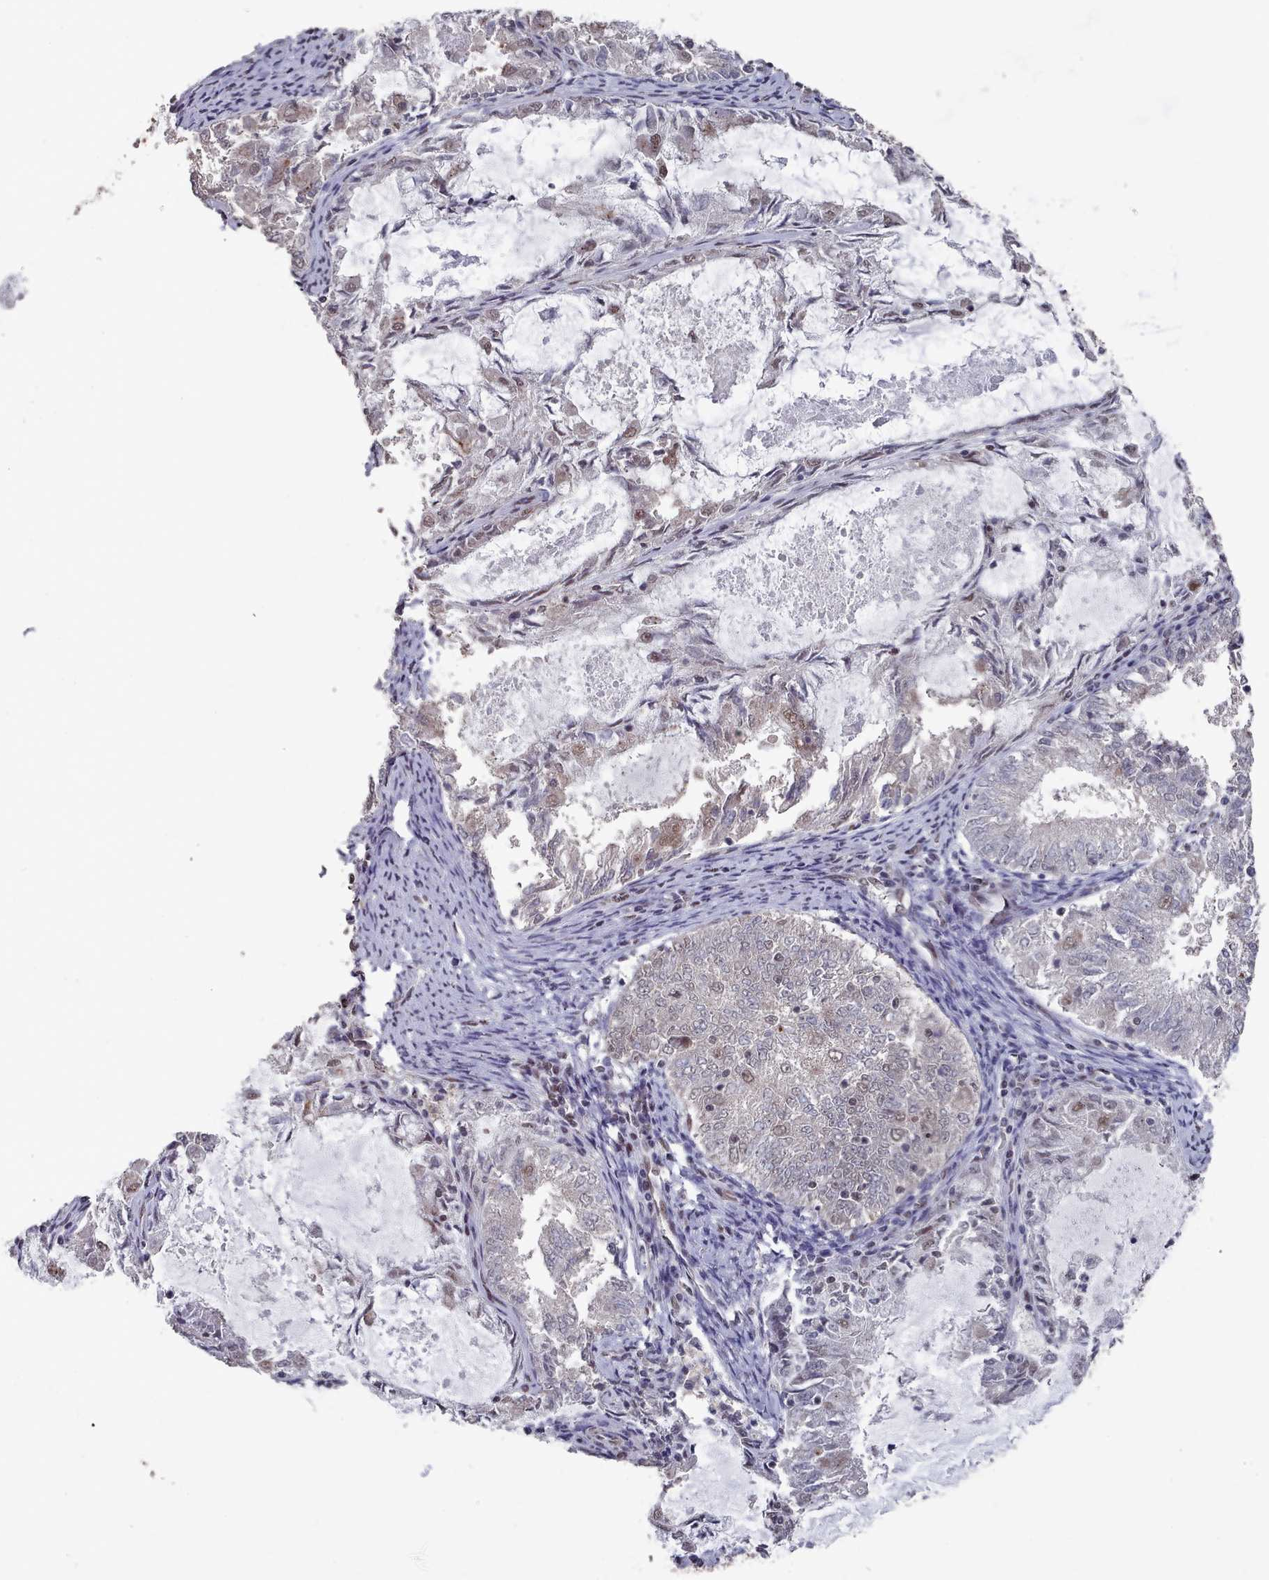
{"staining": {"intensity": "moderate", "quantity": "25%-75%", "location": "nuclear"}, "tissue": "endometrial cancer", "cell_type": "Tumor cells", "image_type": "cancer", "snomed": [{"axis": "morphology", "description": "Adenocarcinoma, NOS"}, {"axis": "topography", "description": "Endometrium"}], "caption": "Endometrial cancer was stained to show a protein in brown. There is medium levels of moderate nuclear positivity in about 25%-75% of tumor cells. The protein of interest is stained brown, and the nuclei are stained in blue (DAB IHC with brightfield microscopy, high magnification).", "gene": "PNRC2", "patient": {"sex": "female", "age": 57}}